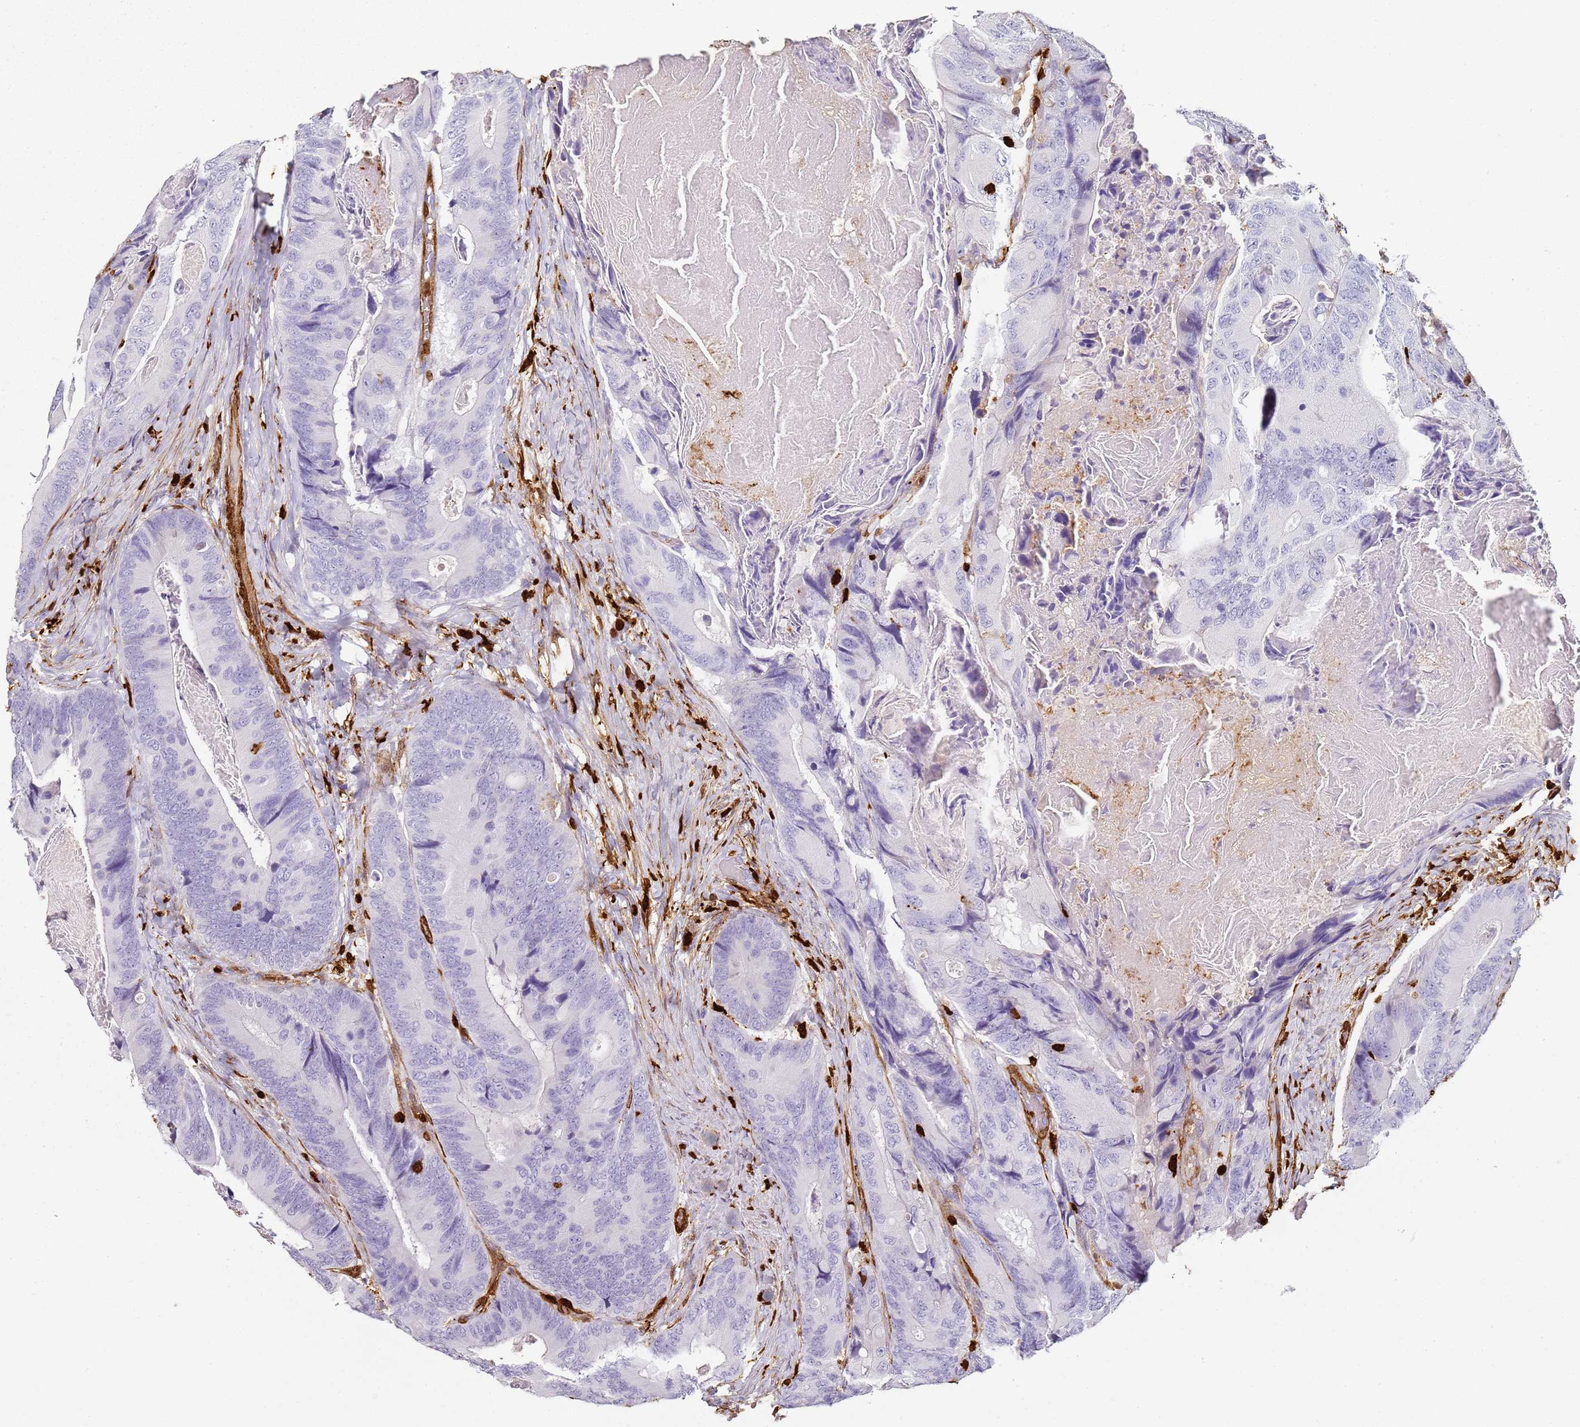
{"staining": {"intensity": "negative", "quantity": "none", "location": "none"}, "tissue": "colorectal cancer", "cell_type": "Tumor cells", "image_type": "cancer", "snomed": [{"axis": "morphology", "description": "Adenocarcinoma, NOS"}, {"axis": "topography", "description": "Colon"}], "caption": "Colorectal cancer (adenocarcinoma) stained for a protein using IHC displays no expression tumor cells.", "gene": "S100A4", "patient": {"sex": "male", "age": 84}}